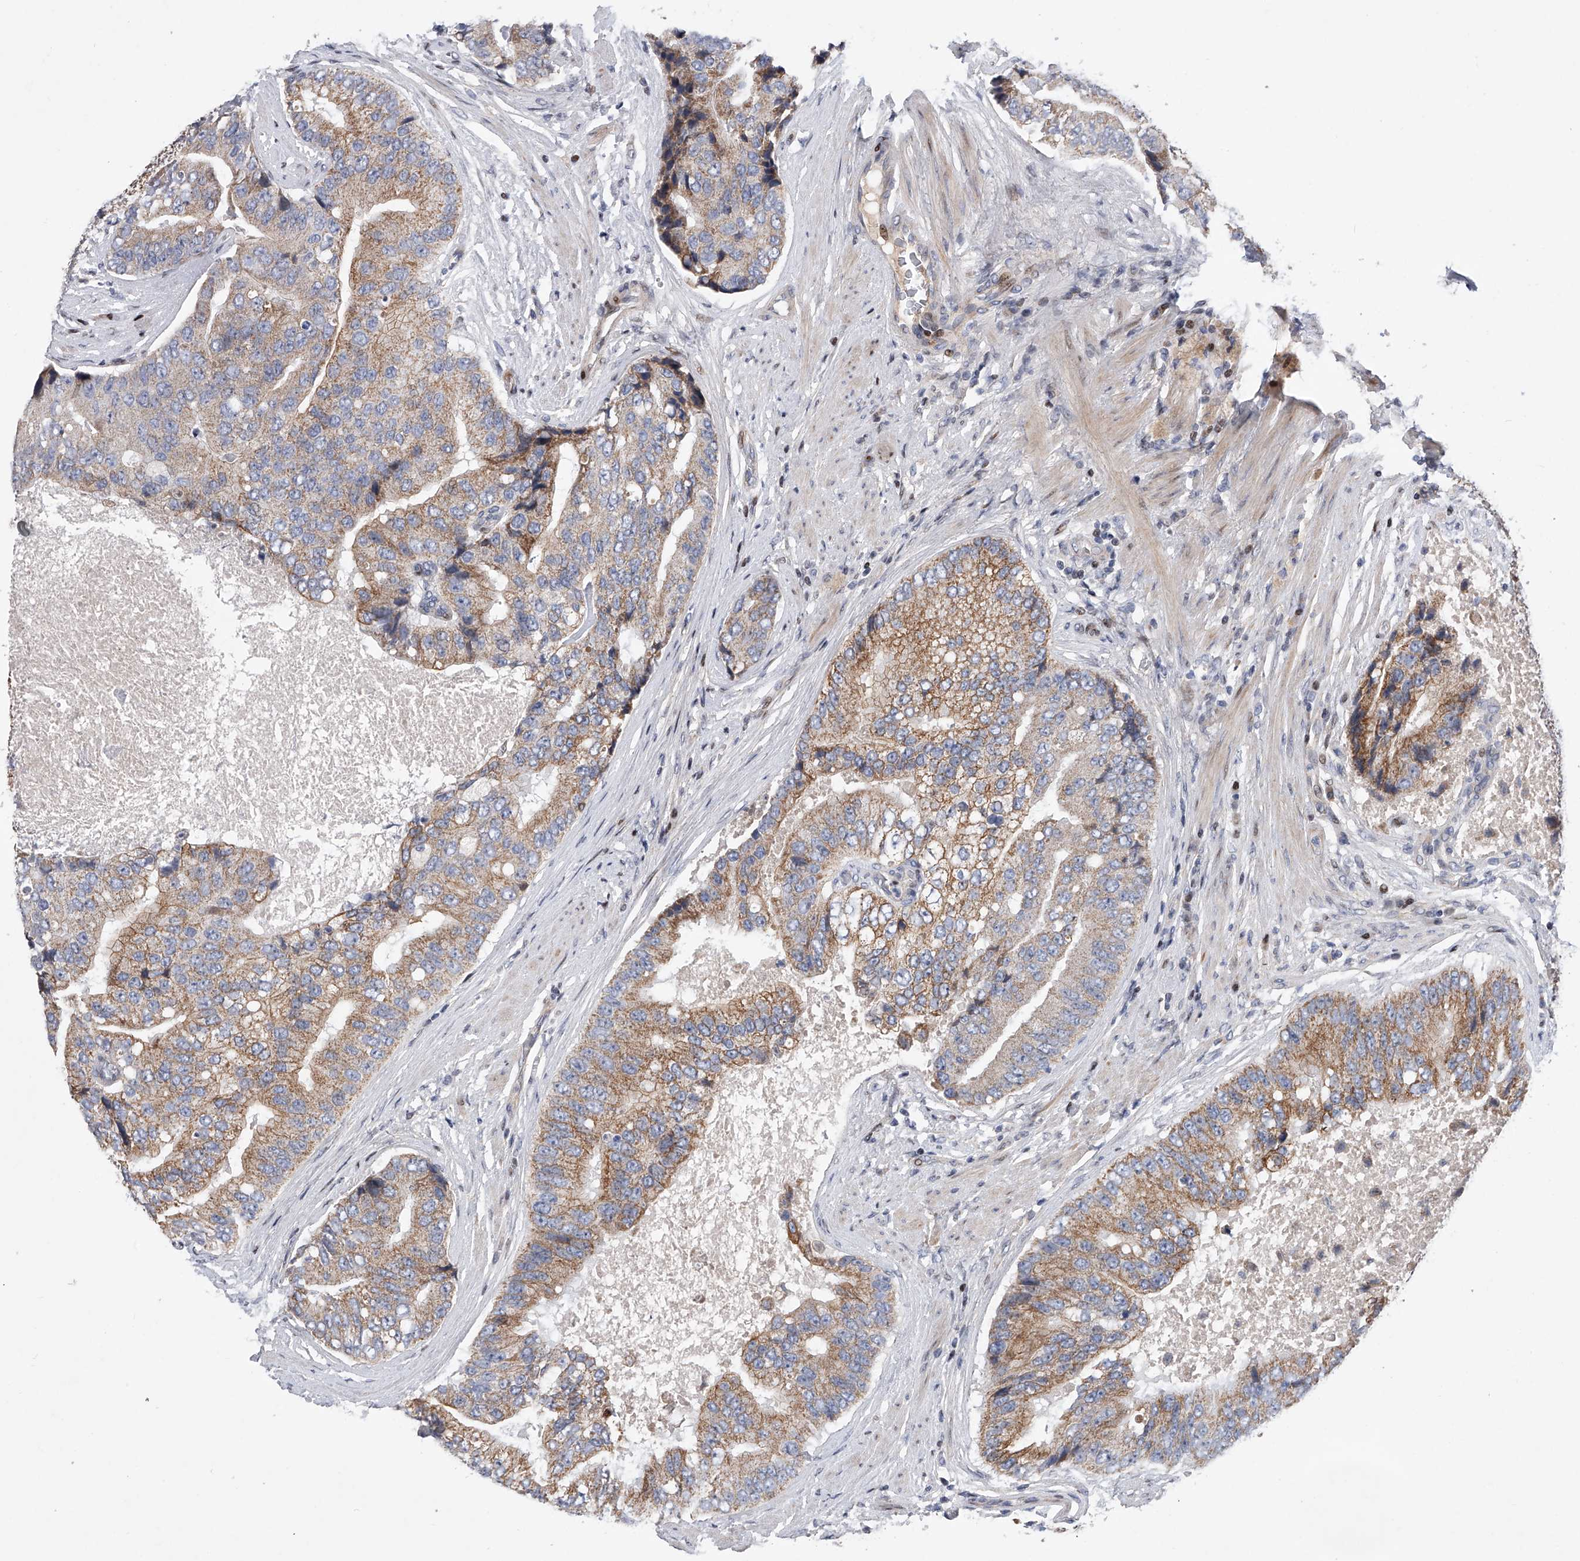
{"staining": {"intensity": "moderate", "quantity": "25%-75%", "location": "cytoplasmic/membranous"}, "tissue": "prostate cancer", "cell_type": "Tumor cells", "image_type": "cancer", "snomed": [{"axis": "morphology", "description": "Adenocarcinoma, High grade"}, {"axis": "topography", "description": "Prostate"}], "caption": "The immunohistochemical stain labels moderate cytoplasmic/membranous staining in tumor cells of prostate cancer tissue. The staining was performed using DAB to visualize the protein expression in brown, while the nuclei were stained in blue with hematoxylin (Magnification: 20x).", "gene": "CDH12", "patient": {"sex": "male", "age": 70}}